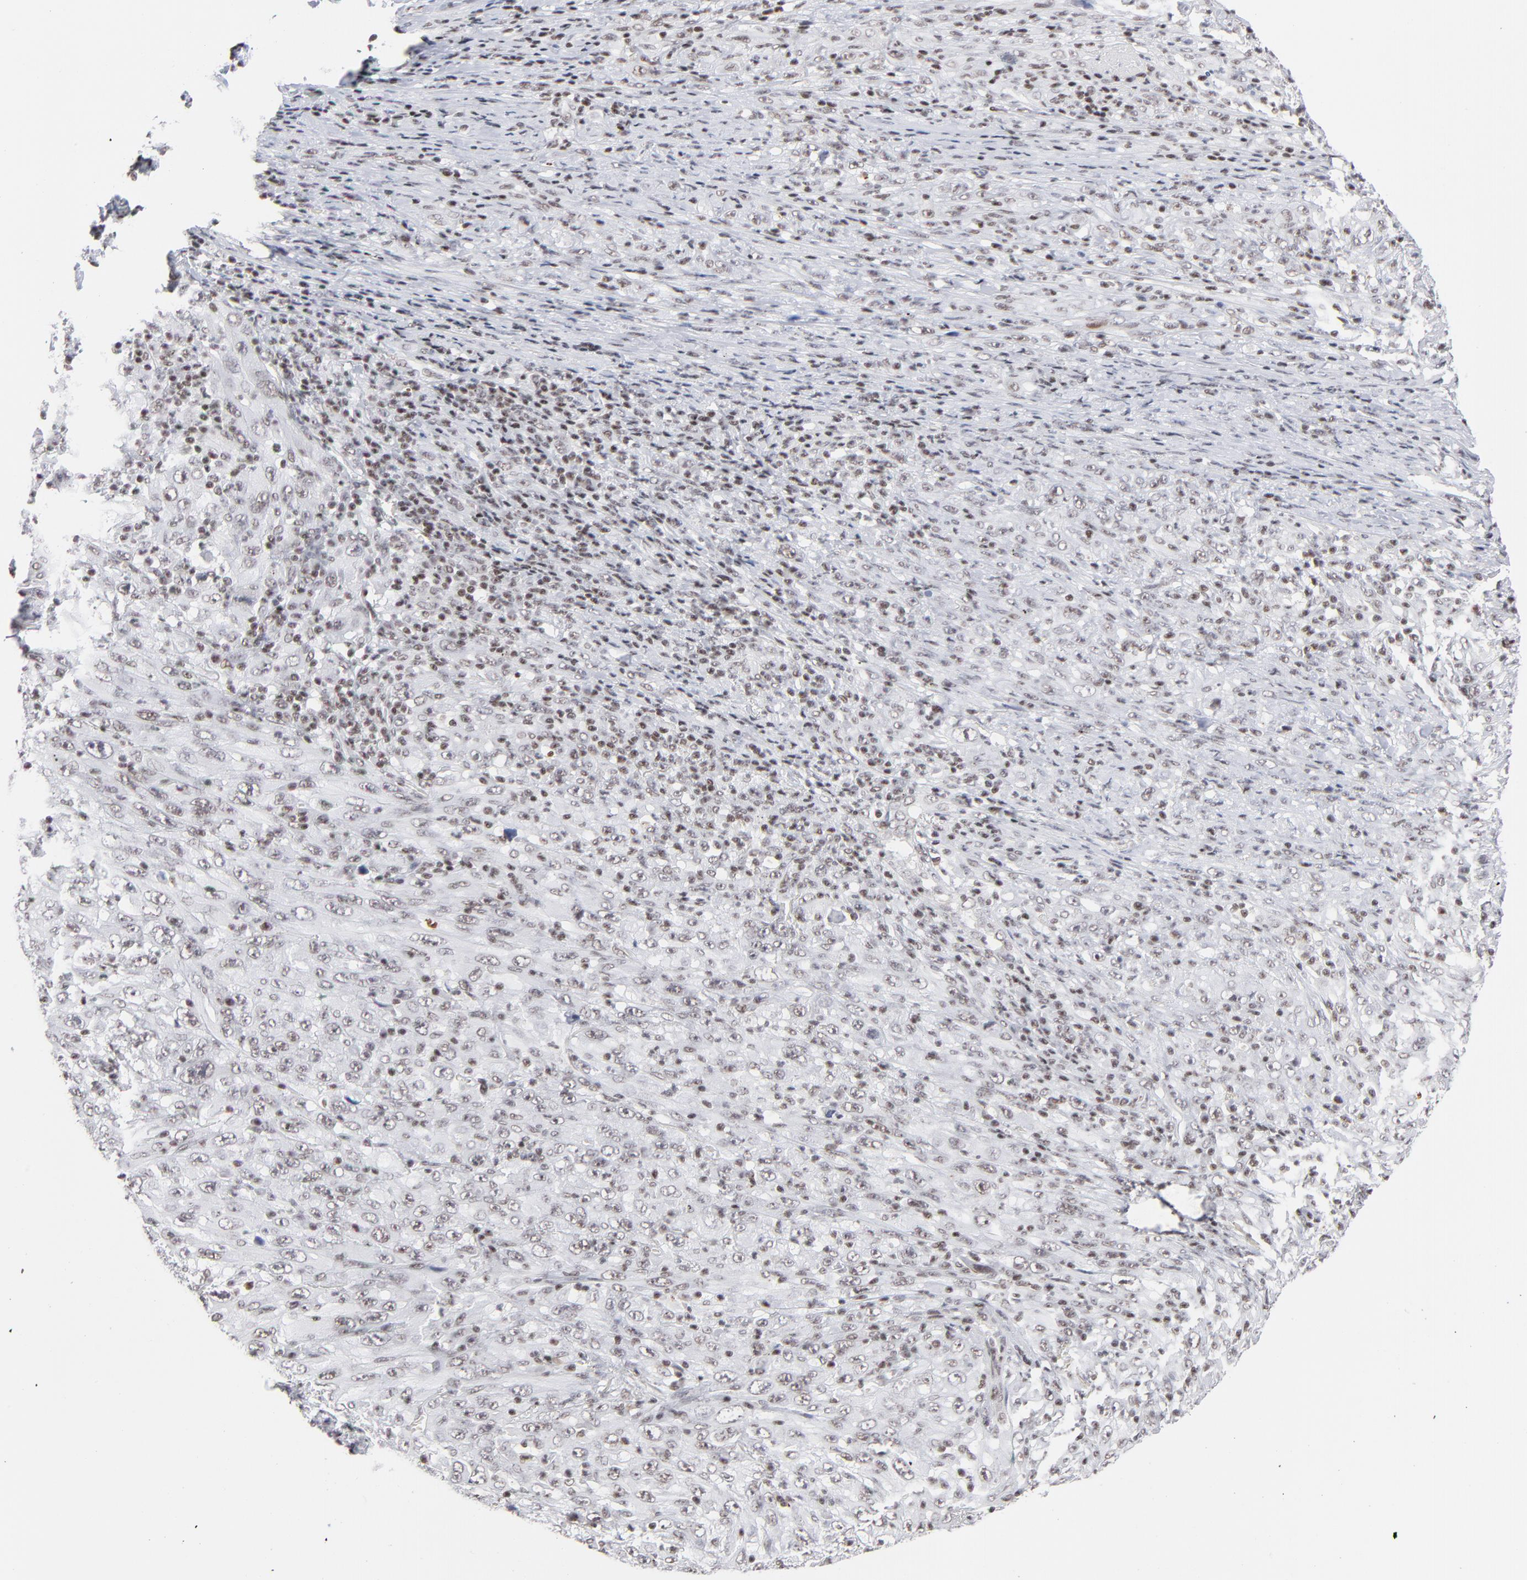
{"staining": {"intensity": "weak", "quantity": ">75%", "location": "nuclear"}, "tissue": "melanoma", "cell_type": "Tumor cells", "image_type": "cancer", "snomed": [{"axis": "morphology", "description": "Malignant melanoma, Metastatic site"}, {"axis": "topography", "description": "Skin"}], "caption": "This histopathology image shows immunohistochemistry (IHC) staining of melanoma, with low weak nuclear expression in approximately >75% of tumor cells.", "gene": "ZNF143", "patient": {"sex": "female", "age": 56}}